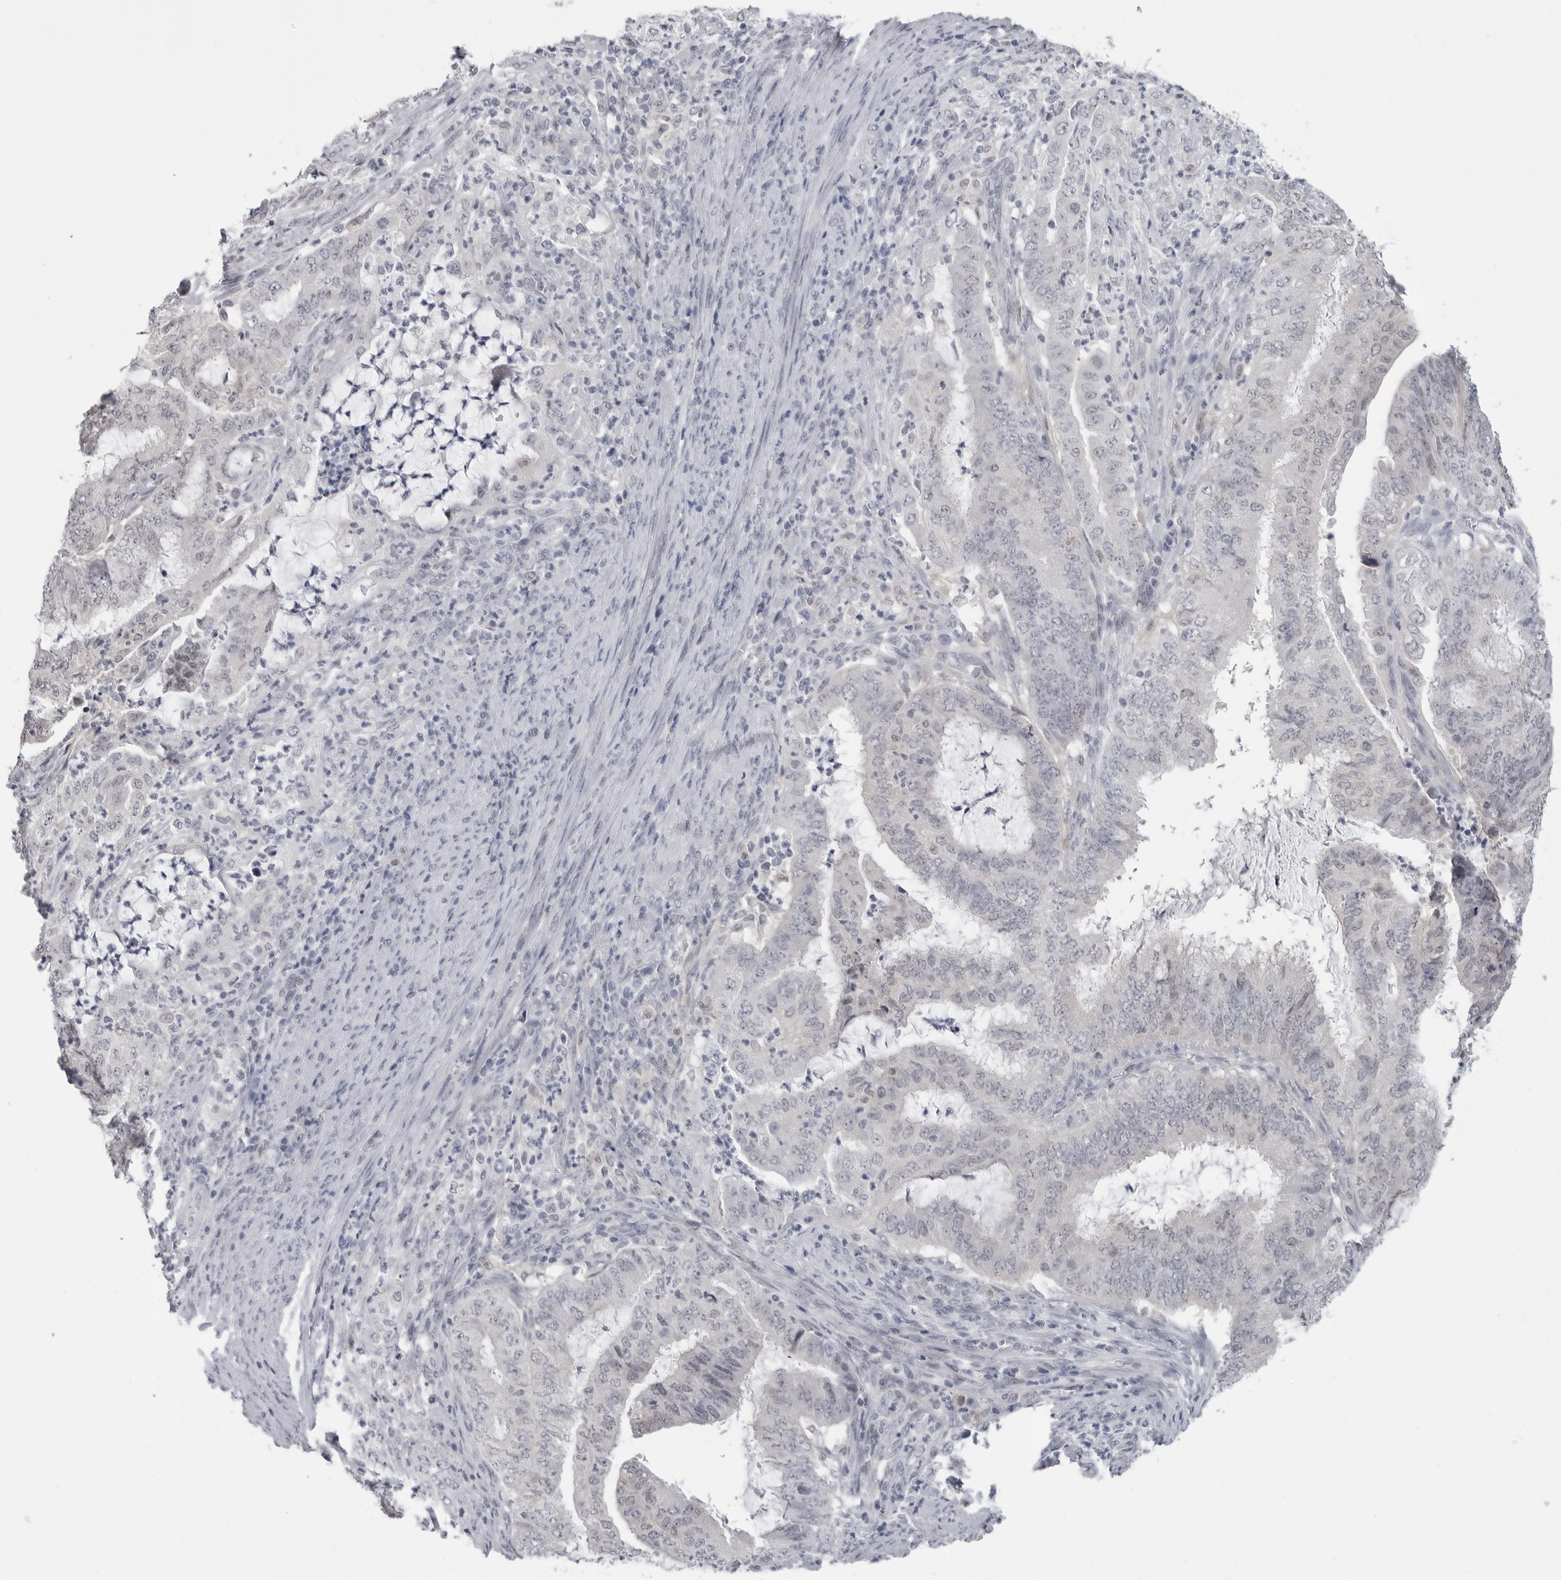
{"staining": {"intensity": "weak", "quantity": "<25%", "location": "nuclear"}, "tissue": "endometrial cancer", "cell_type": "Tumor cells", "image_type": "cancer", "snomed": [{"axis": "morphology", "description": "Adenocarcinoma, NOS"}, {"axis": "topography", "description": "Endometrium"}], "caption": "Histopathology image shows no protein staining in tumor cells of endometrial cancer (adenocarcinoma) tissue.", "gene": "PNPO", "patient": {"sex": "female", "age": 51}}